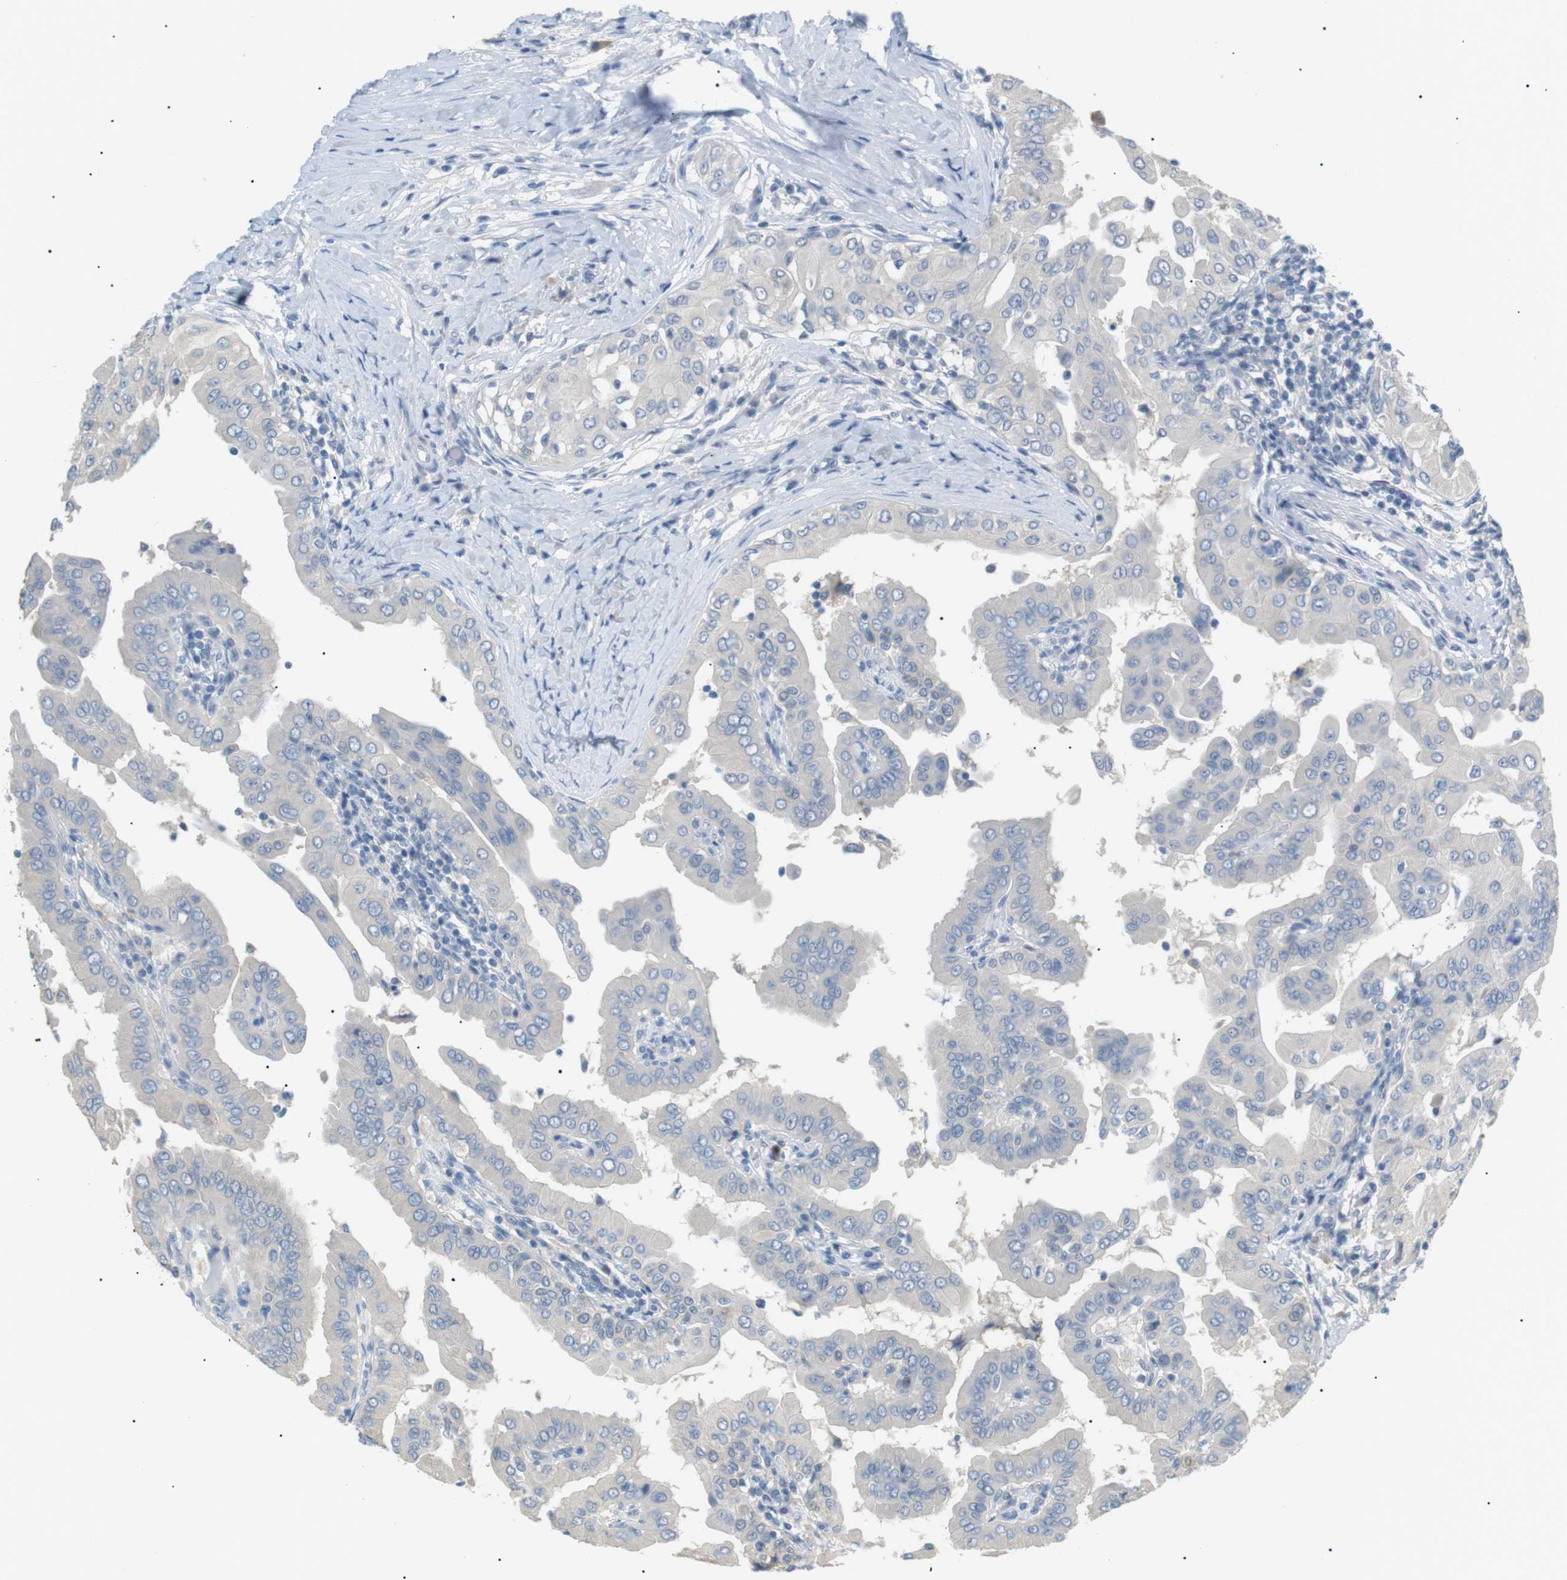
{"staining": {"intensity": "negative", "quantity": "none", "location": "none"}, "tissue": "thyroid cancer", "cell_type": "Tumor cells", "image_type": "cancer", "snomed": [{"axis": "morphology", "description": "Papillary adenocarcinoma, NOS"}, {"axis": "topography", "description": "Thyroid gland"}], "caption": "Human thyroid cancer (papillary adenocarcinoma) stained for a protein using IHC exhibits no positivity in tumor cells.", "gene": "CDH26", "patient": {"sex": "male", "age": 33}}